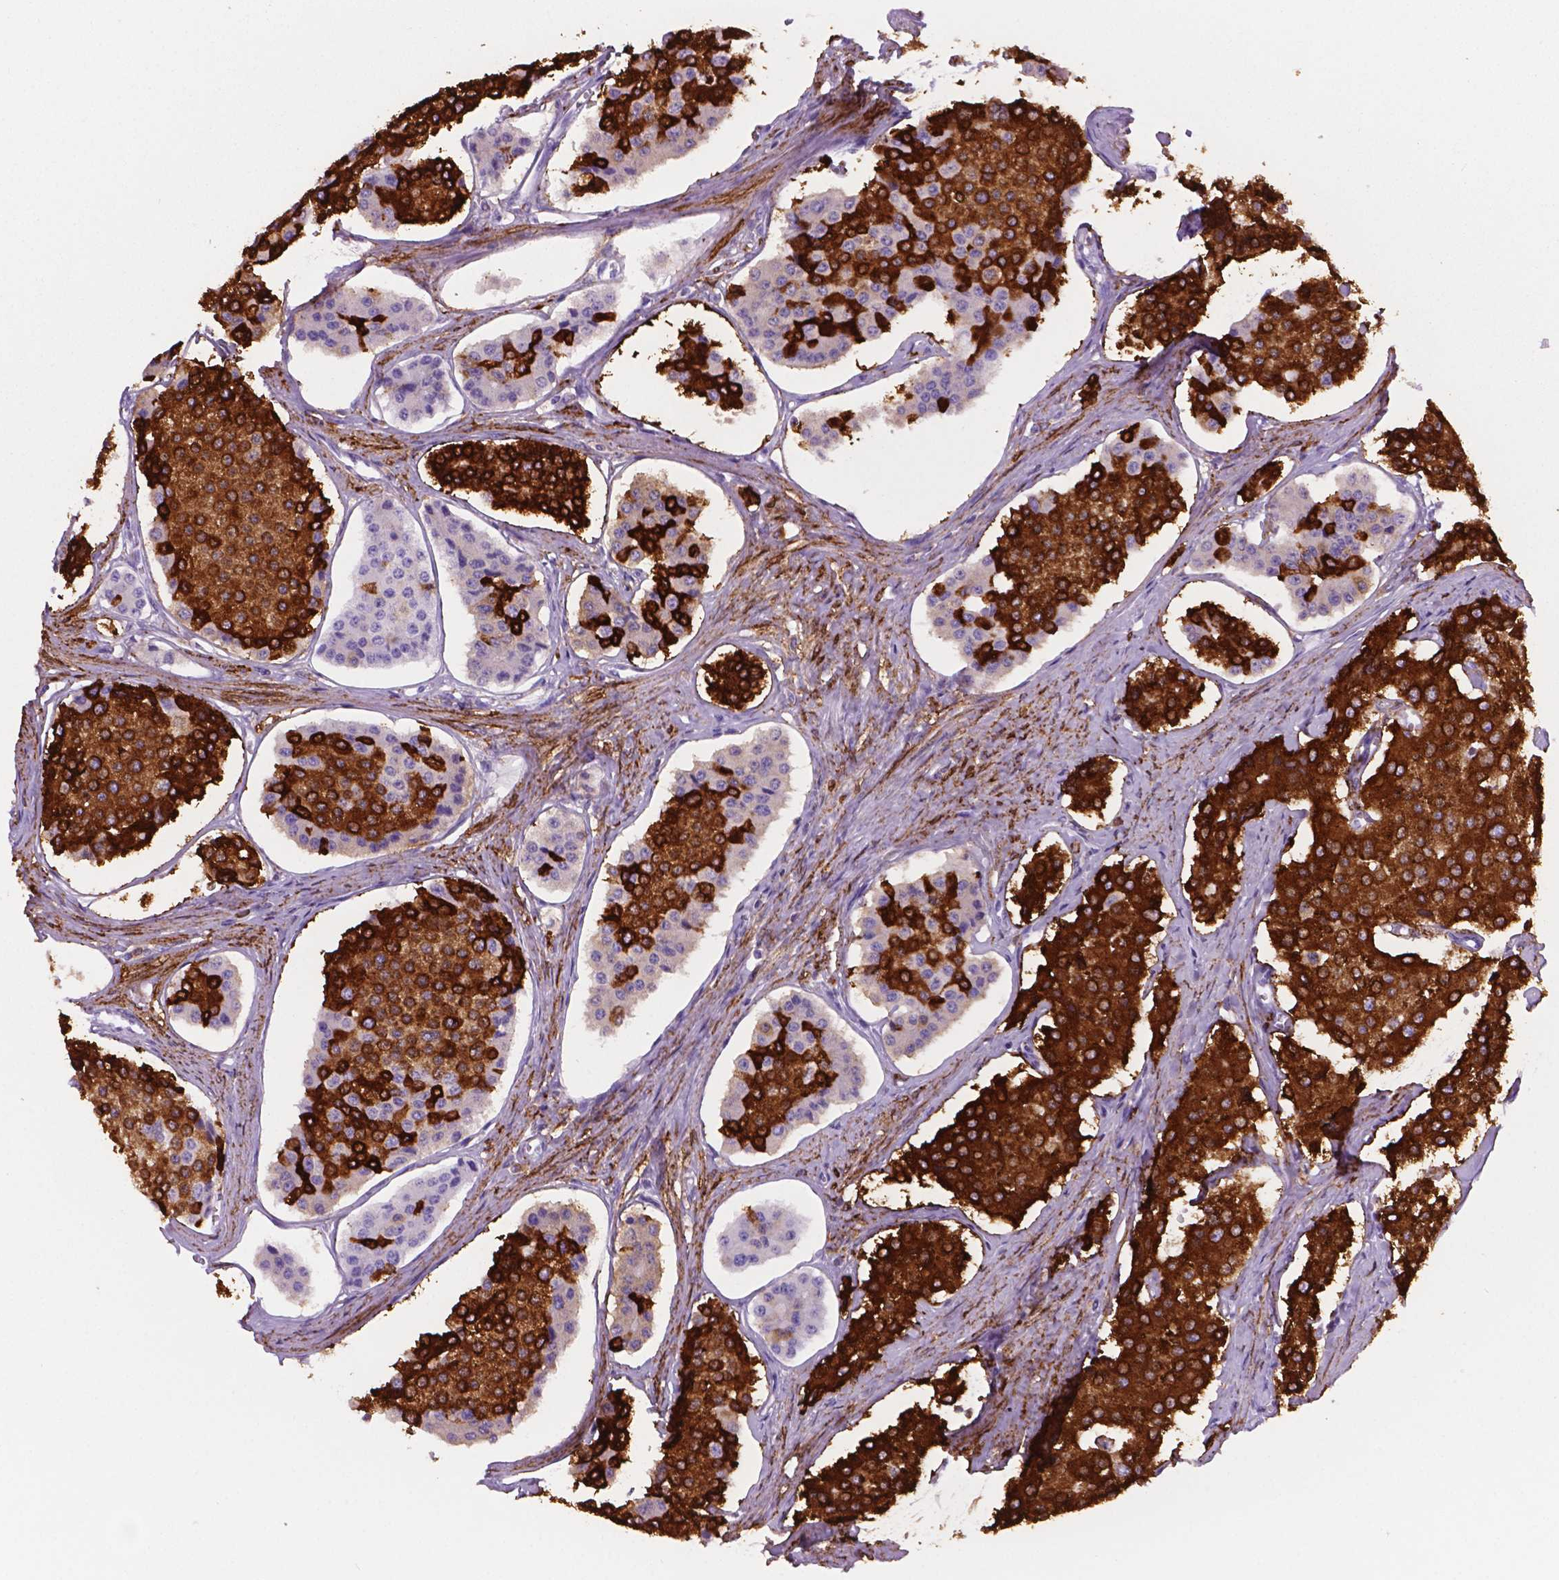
{"staining": {"intensity": "strong", "quantity": ">75%", "location": "cytoplasmic/membranous"}, "tissue": "carcinoid", "cell_type": "Tumor cells", "image_type": "cancer", "snomed": [{"axis": "morphology", "description": "Carcinoid, malignant, NOS"}, {"axis": "topography", "description": "Small intestine"}], "caption": "IHC micrograph of neoplastic tissue: carcinoid (malignant) stained using immunohistochemistry (IHC) displays high levels of strong protein expression localized specifically in the cytoplasmic/membranous of tumor cells, appearing as a cytoplasmic/membranous brown color.", "gene": "MACF1", "patient": {"sex": "female", "age": 65}}